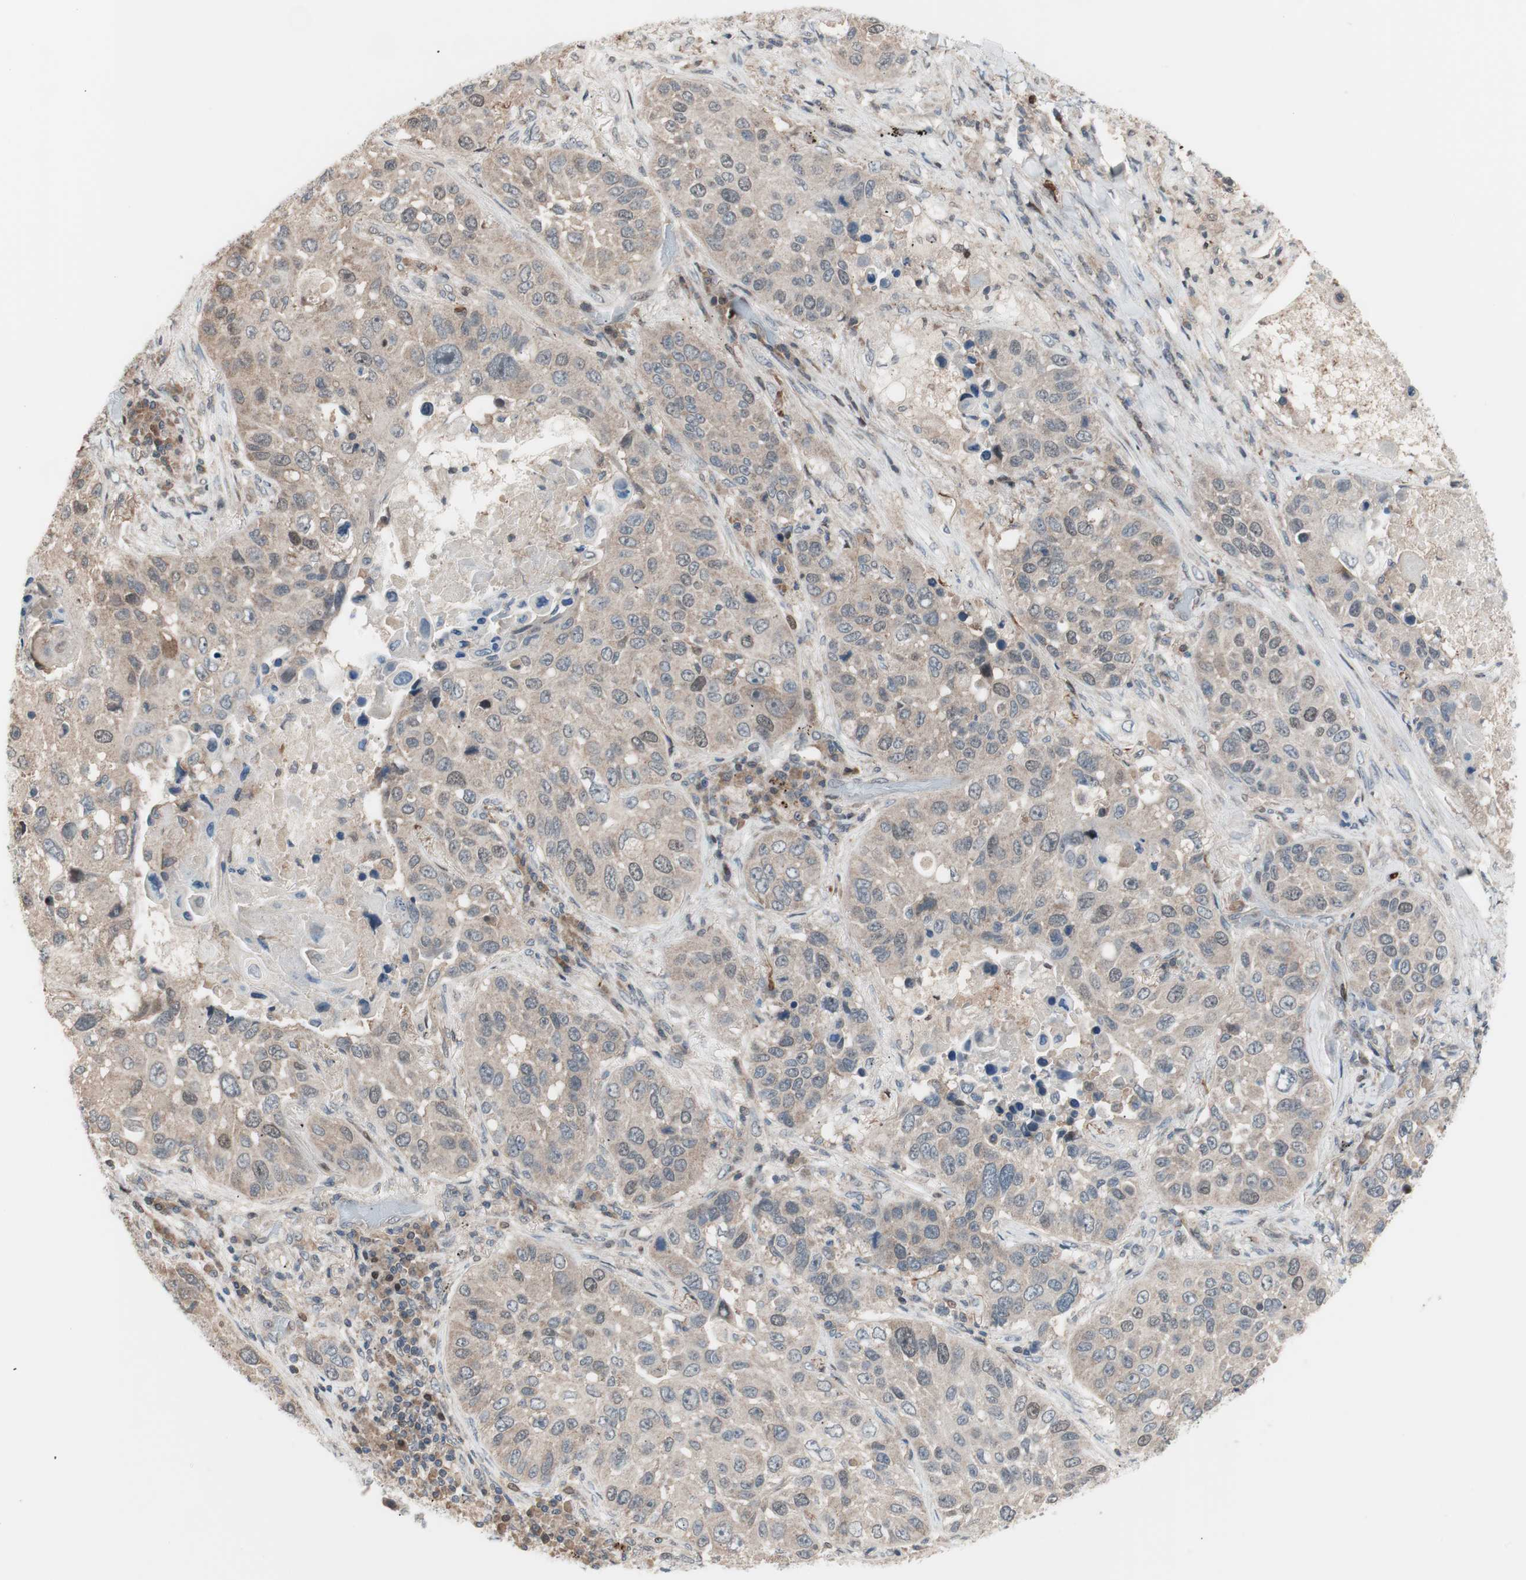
{"staining": {"intensity": "weak", "quantity": ">75%", "location": "cytoplasmic/membranous"}, "tissue": "lung cancer", "cell_type": "Tumor cells", "image_type": "cancer", "snomed": [{"axis": "morphology", "description": "Squamous cell carcinoma, NOS"}, {"axis": "topography", "description": "Lung"}], "caption": "Protein staining displays weak cytoplasmic/membranous expression in about >75% of tumor cells in squamous cell carcinoma (lung).", "gene": "POLH", "patient": {"sex": "male", "age": 57}}